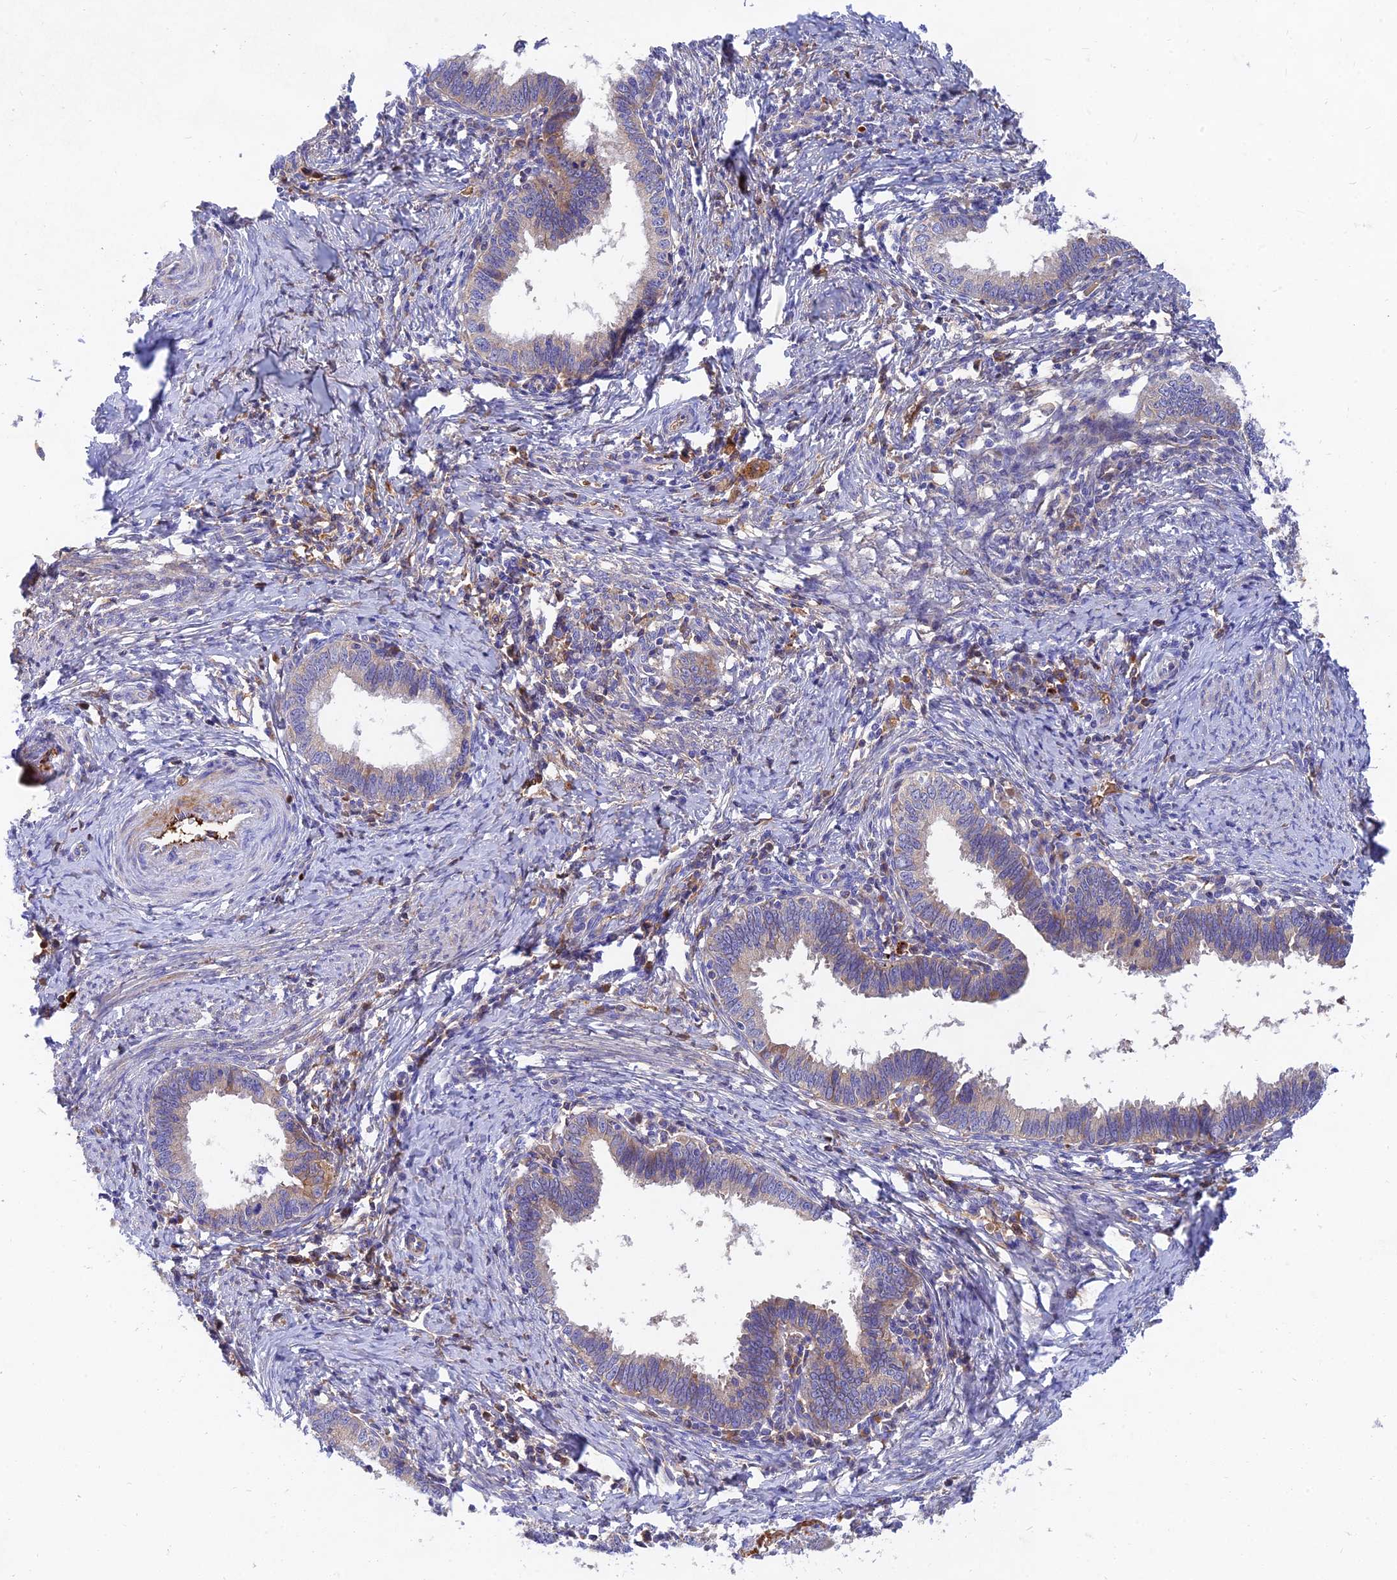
{"staining": {"intensity": "negative", "quantity": "none", "location": "none"}, "tissue": "cervical cancer", "cell_type": "Tumor cells", "image_type": "cancer", "snomed": [{"axis": "morphology", "description": "Adenocarcinoma, NOS"}, {"axis": "topography", "description": "Cervix"}], "caption": "Tumor cells are negative for protein expression in human cervical adenocarcinoma.", "gene": "MROH1", "patient": {"sex": "female", "age": 36}}